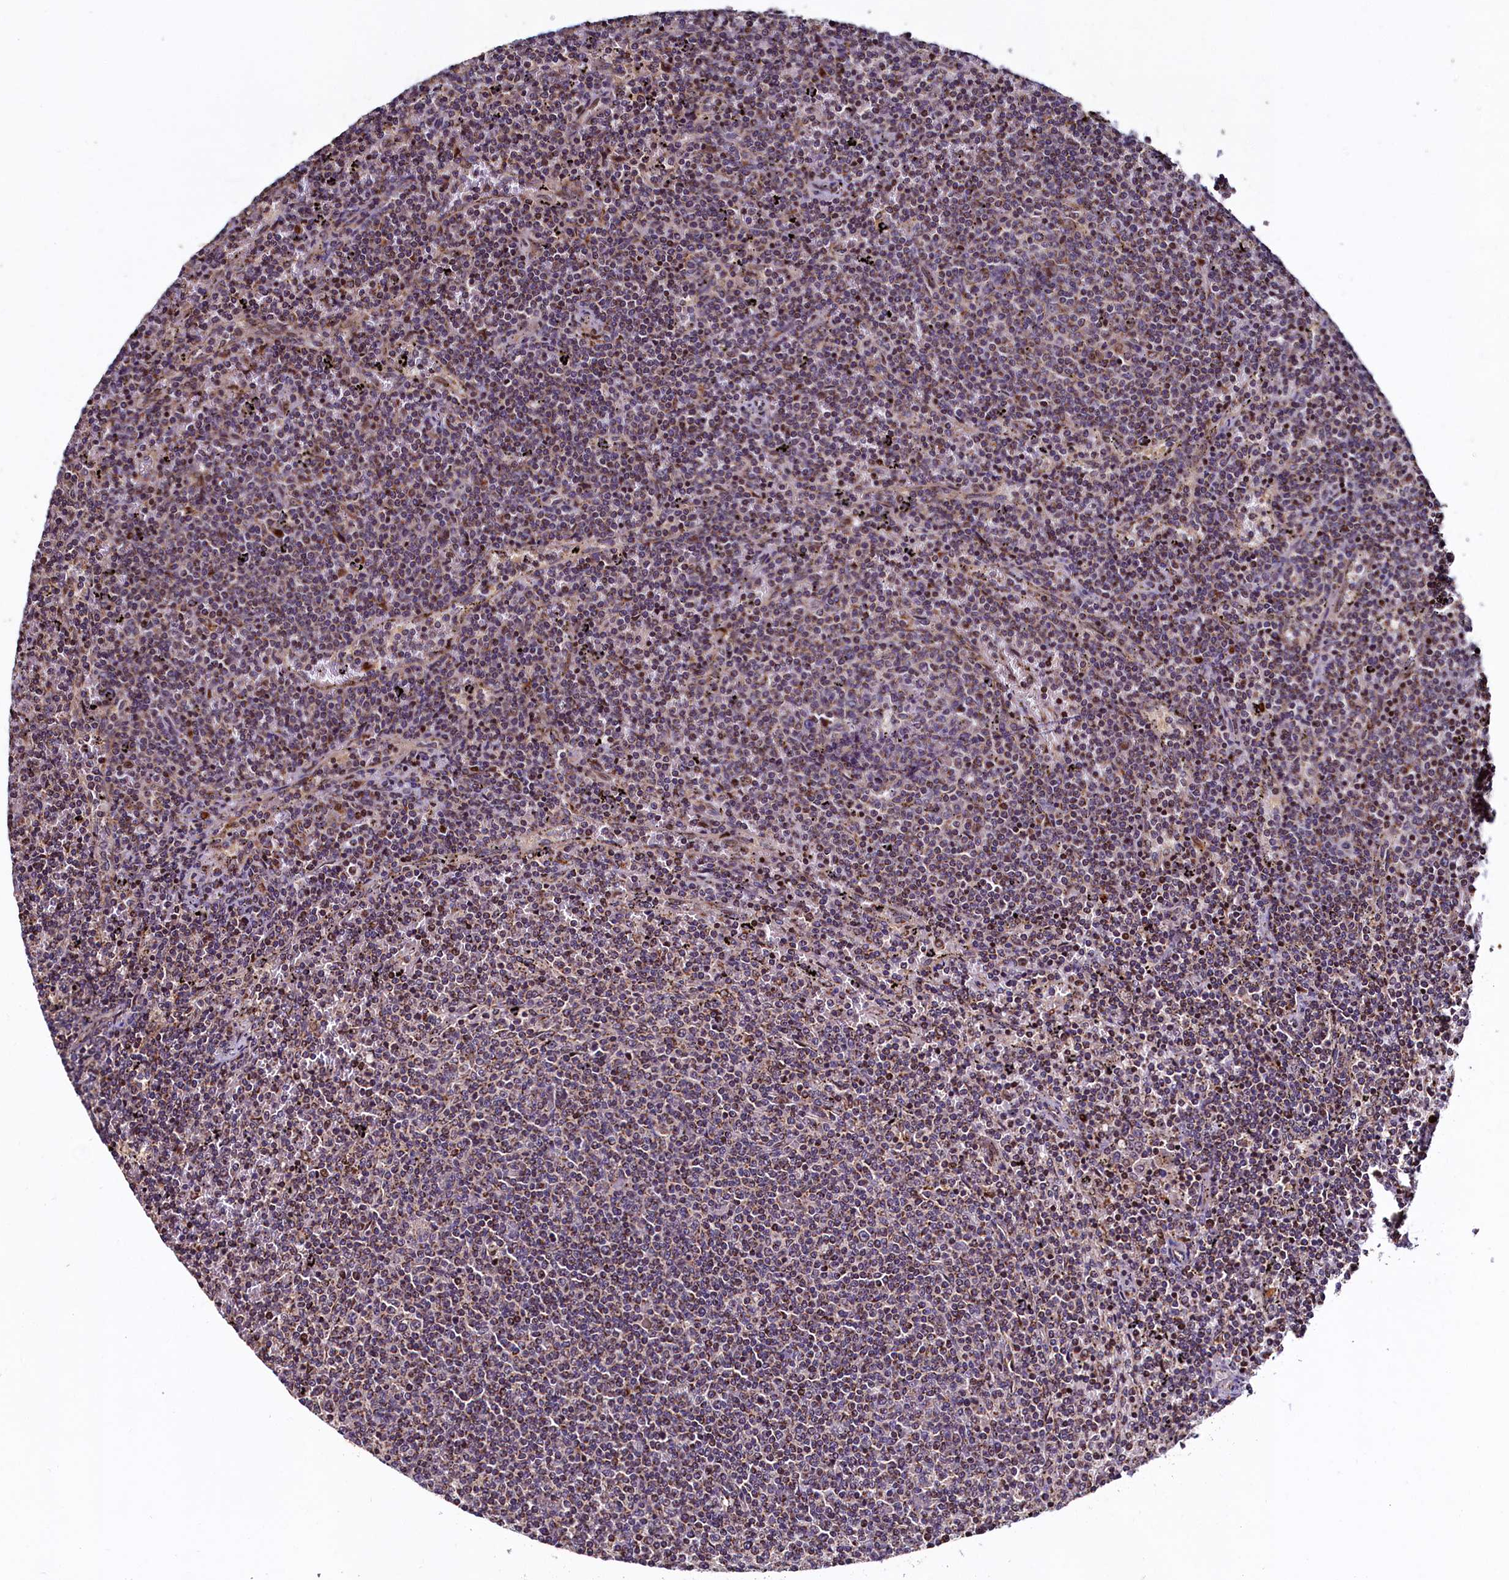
{"staining": {"intensity": "weak", "quantity": "25%-75%", "location": "cytoplasmic/membranous"}, "tissue": "lymphoma", "cell_type": "Tumor cells", "image_type": "cancer", "snomed": [{"axis": "morphology", "description": "Malignant lymphoma, non-Hodgkin's type, Low grade"}, {"axis": "topography", "description": "Spleen"}], "caption": "Protein staining of malignant lymphoma, non-Hodgkin's type (low-grade) tissue demonstrates weak cytoplasmic/membranous expression in approximately 25%-75% of tumor cells. Using DAB (3,3'-diaminobenzidine) (brown) and hematoxylin (blue) stains, captured at high magnification using brightfield microscopy.", "gene": "NCKAP5L", "patient": {"sex": "female", "age": 50}}